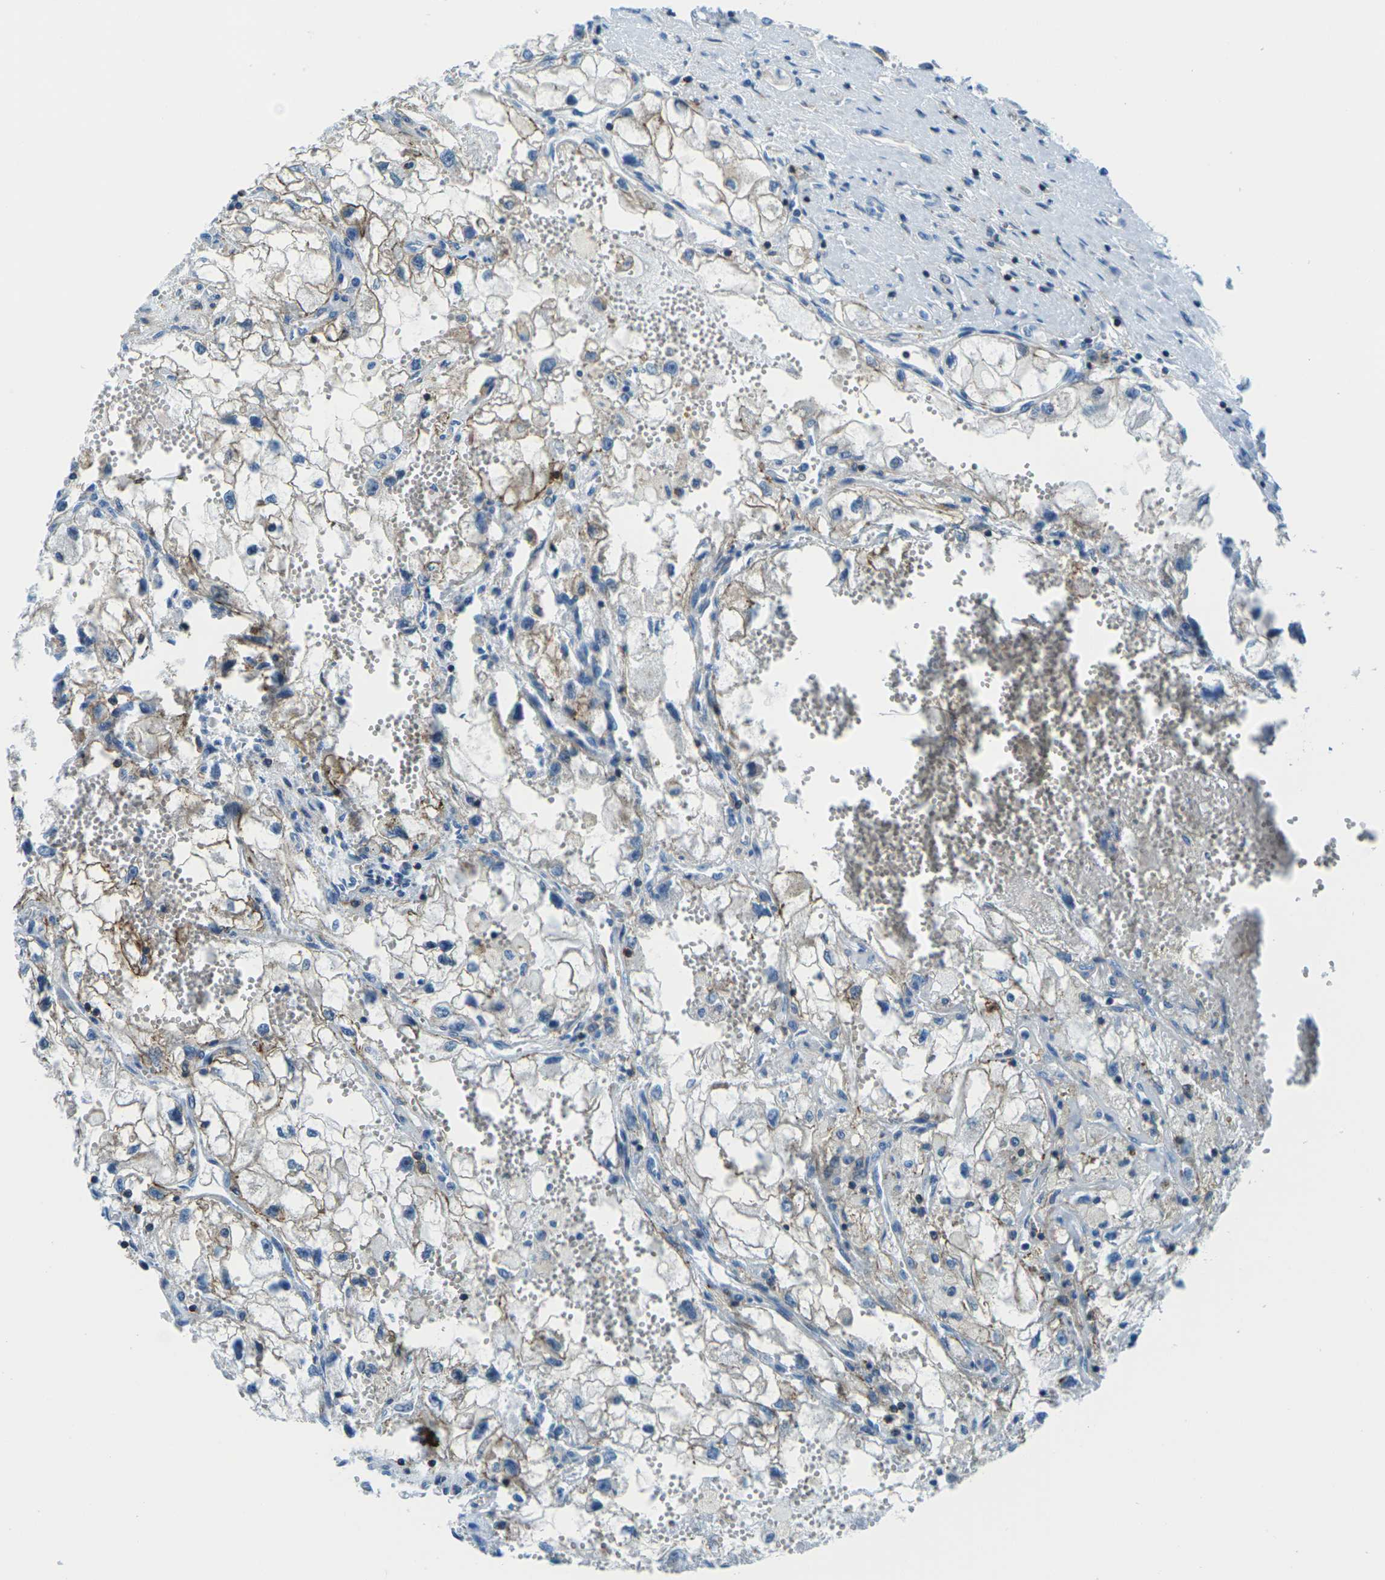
{"staining": {"intensity": "weak", "quantity": "<25%", "location": "cytoplasmic/membranous"}, "tissue": "renal cancer", "cell_type": "Tumor cells", "image_type": "cancer", "snomed": [{"axis": "morphology", "description": "Adenocarcinoma, NOS"}, {"axis": "topography", "description": "Kidney"}], "caption": "A photomicrograph of human renal cancer is negative for staining in tumor cells. (IHC, brightfield microscopy, high magnification).", "gene": "SOCS4", "patient": {"sex": "female", "age": 70}}